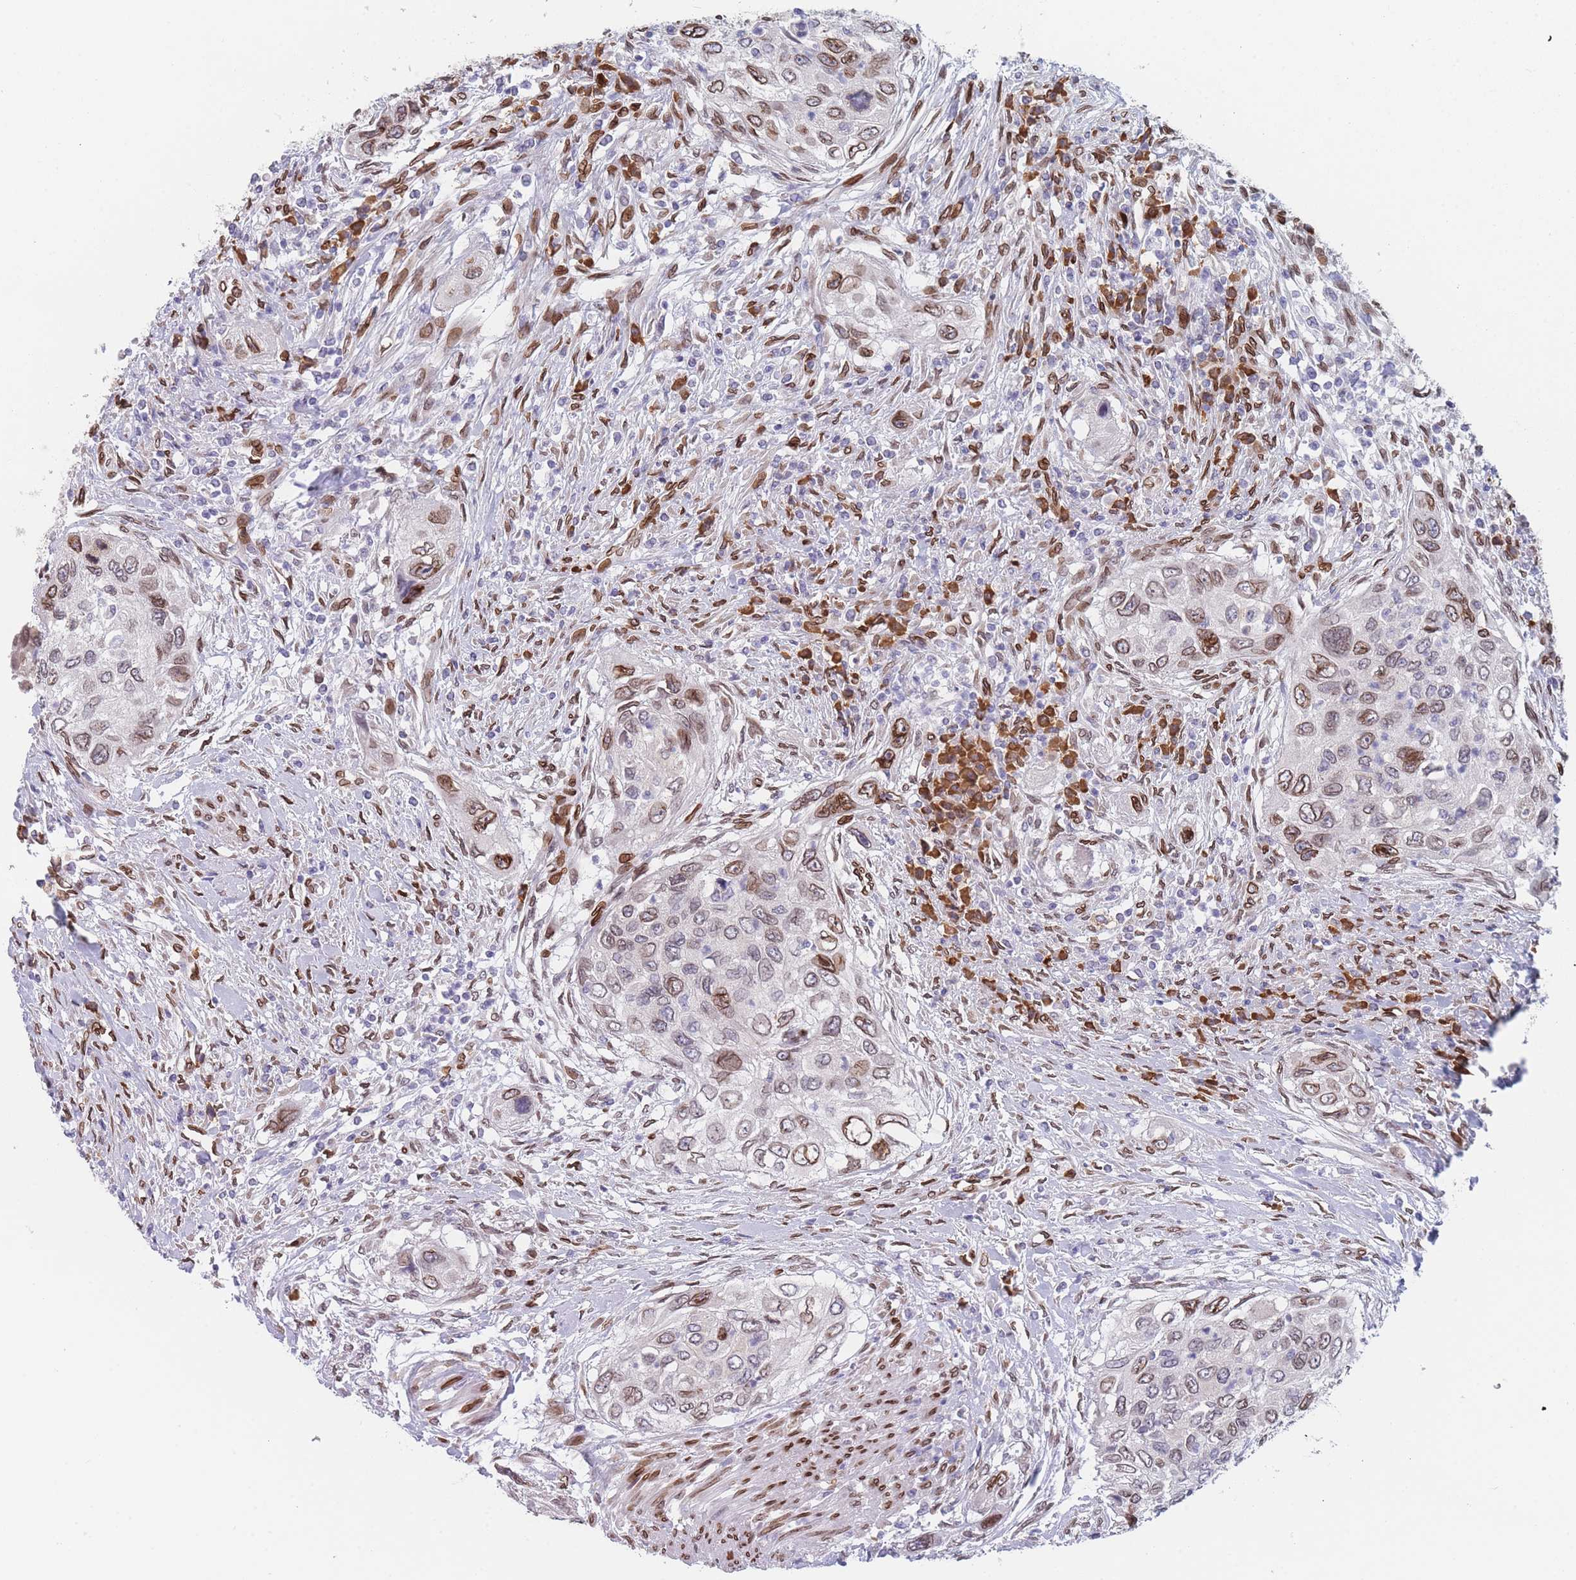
{"staining": {"intensity": "moderate", "quantity": "25%-75%", "location": "cytoplasmic/membranous,nuclear"}, "tissue": "urothelial cancer", "cell_type": "Tumor cells", "image_type": "cancer", "snomed": [{"axis": "morphology", "description": "Urothelial carcinoma, High grade"}, {"axis": "topography", "description": "Urinary bladder"}], "caption": "This photomicrograph displays immunohistochemistry staining of human urothelial carcinoma (high-grade), with medium moderate cytoplasmic/membranous and nuclear expression in approximately 25%-75% of tumor cells.", "gene": "ZBTB1", "patient": {"sex": "female", "age": 60}}